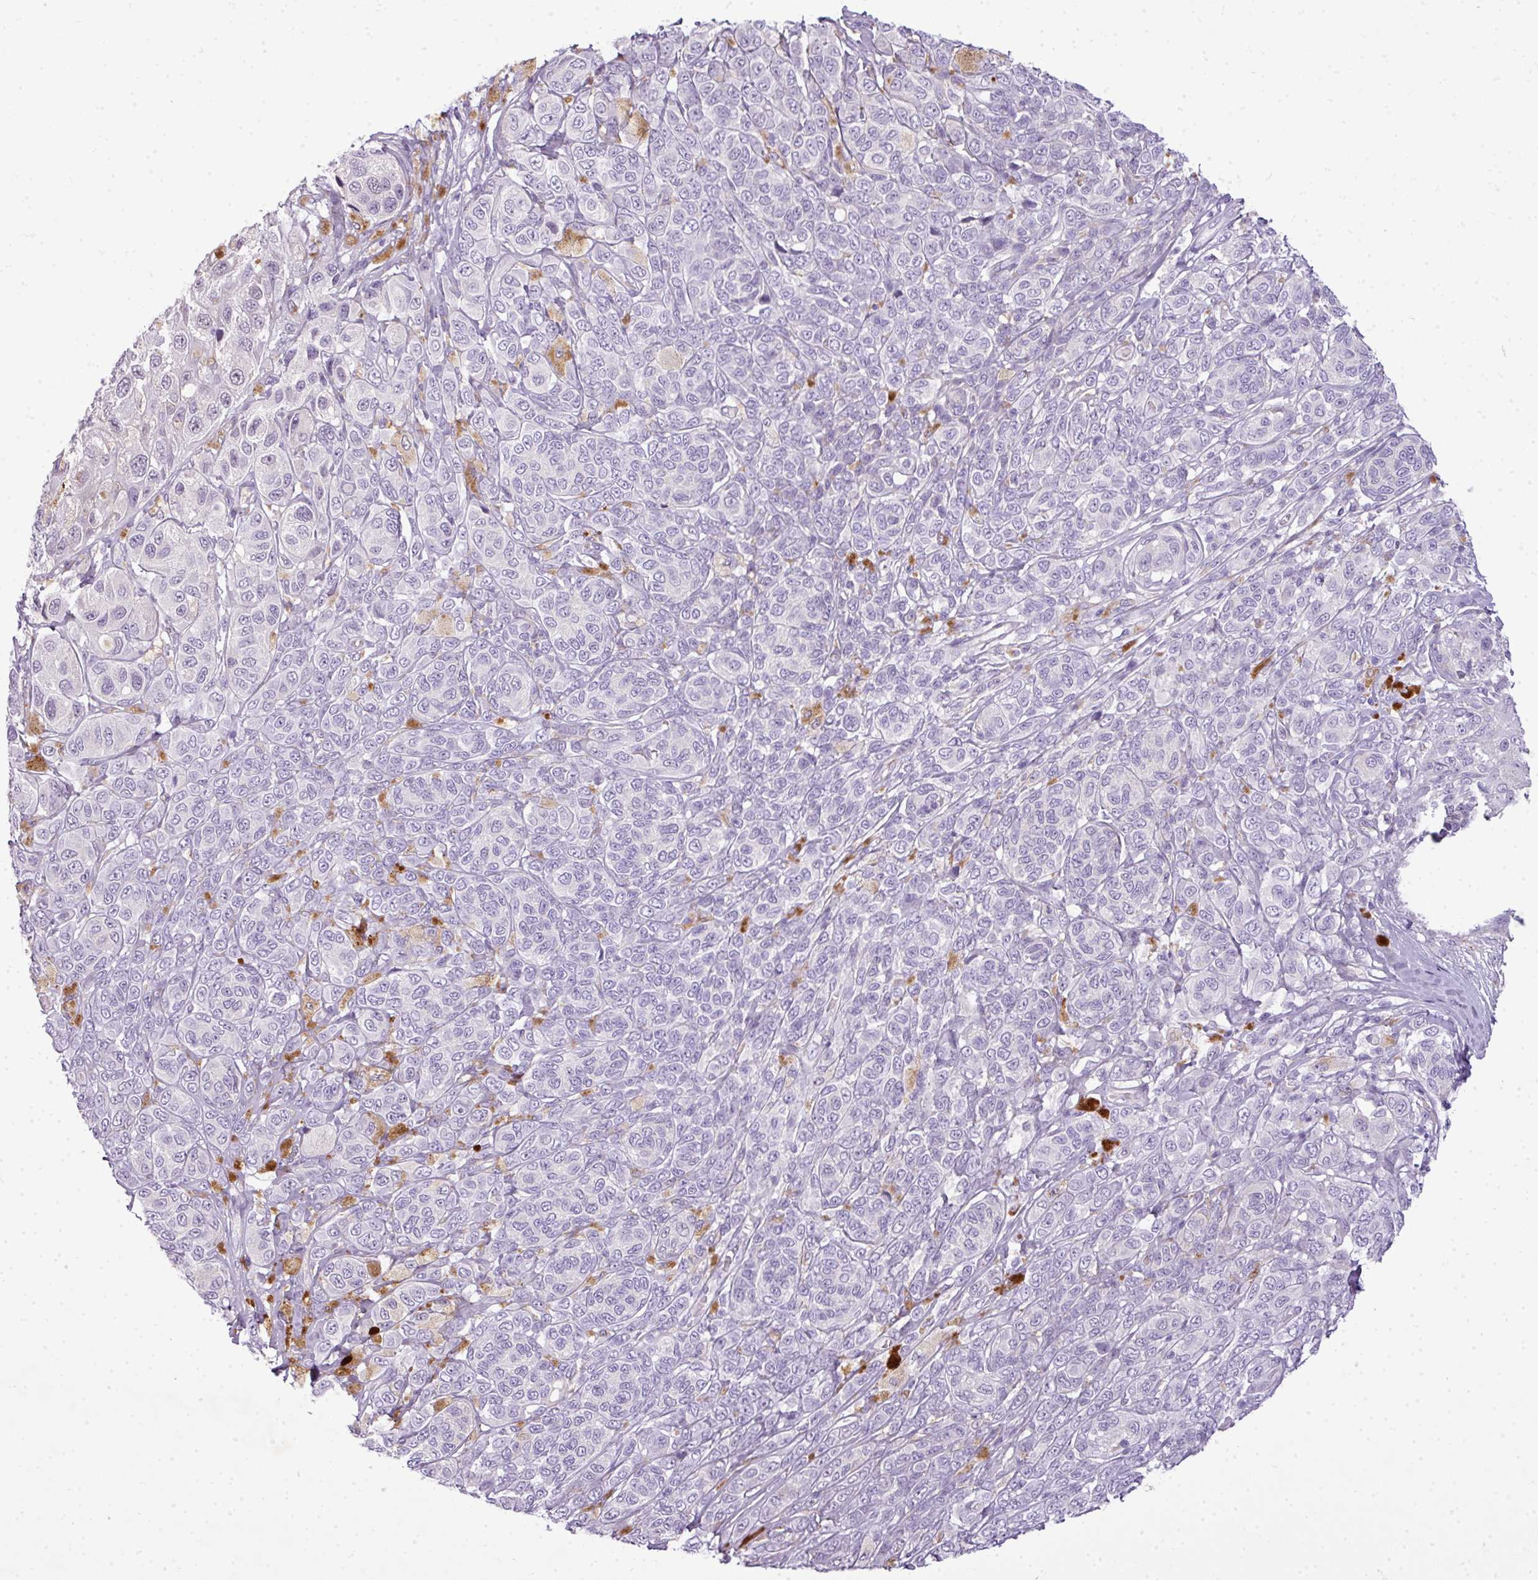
{"staining": {"intensity": "negative", "quantity": "none", "location": "none"}, "tissue": "melanoma", "cell_type": "Tumor cells", "image_type": "cancer", "snomed": [{"axis": "morphology", "description": "Malignant melanoma, NOS"}, {"axis": "topography", "description": "Skin"}], "caption": "The histopathology image exhibits no significant positivity in tumor cells of malignant melanoma. Brightfield microscopy of immunohistochemistry (IHC) stained with DAB (brown) and hematoxylin (blue), captured at high magnification.", "gene": "C4B", "patient": {"sex": "male", "age": 42}}